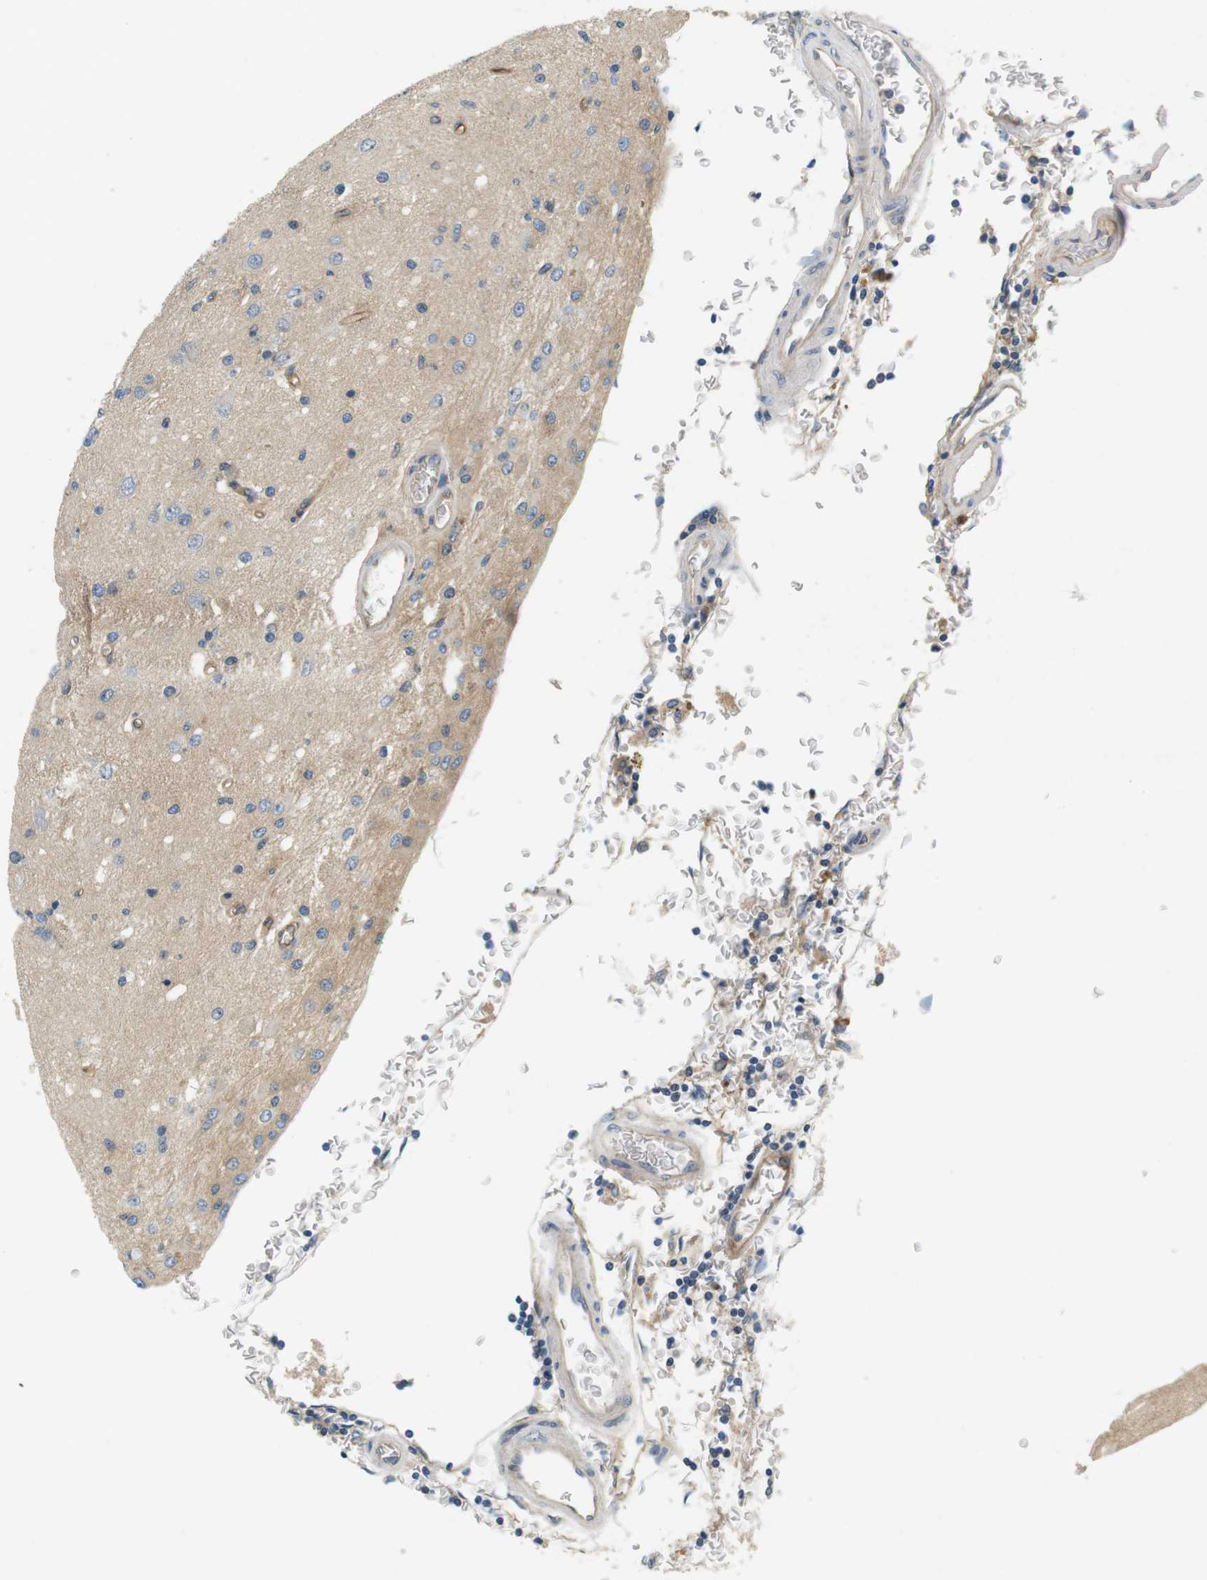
{"staining": {"intensity": "weak", "quantity": "<25%", "location": "cytoplasmic/membranous"}, "tissue": "glioma", "cell_type": "Tumor cells", "image_type": "cancer", "snomed": [{"axis": "morphology", "description": "Normal tissue, NOS"}, {"axis": "morphology", "description": "Glioma, malignant, High grade"}, {"axis": "topography", "description": "Cerebral cortex"}], "caption": "High magnification brightfield microscopy of high-grade glioma (malignant) stained with DAB (3,3'-diaminobenzidine) (brown) and counterstained with hematoxylin (blue): tumor cells show no significant positivity. (IHC, brightfield microscopy, high magnification).", "gene": "SLC30A1", "patient": {"sex": "male", "age": 77}}